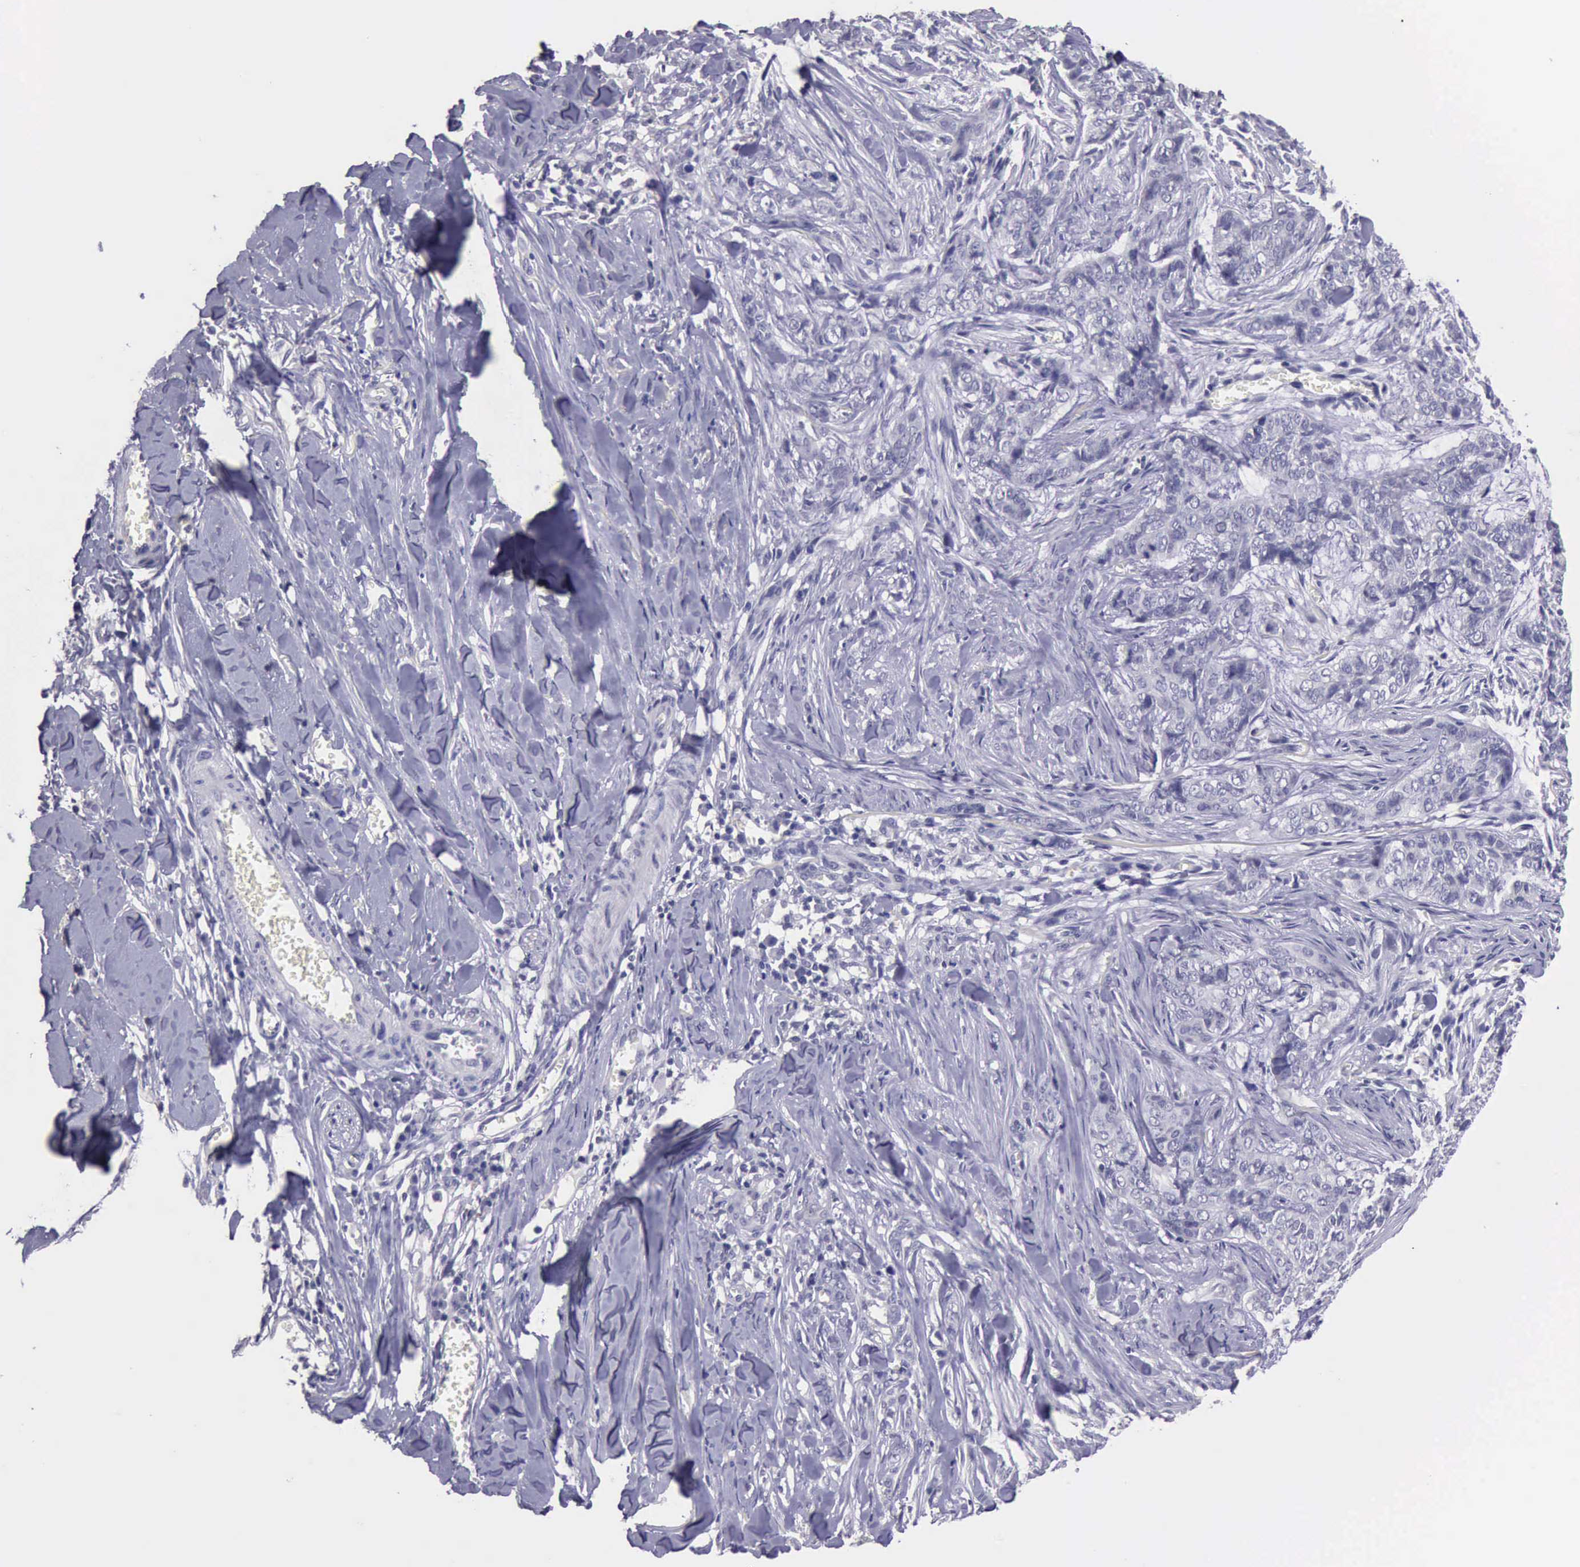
{"staining": {"intensity": "negative", "quantity": "none", "location": "none"}, "tissue": "skin cancer", "cell_type": "Tumor cells", "image_type": "cancer", "snomed": [{"axis": "morphology", "description": "Normal tissue, NOS"}, {"axis": "morphology", "description": "Basal cell carcinoma"}, {"axis": "topography", "description": "Skin"}], "caption": "IHC image of neoplastic tissue: human skin basal cell carcinoma stained with DAB reveals no significant protein positivity in tumor cells.", "gene": "KCND1", "patient": {"sex": "female", "age": 65}}